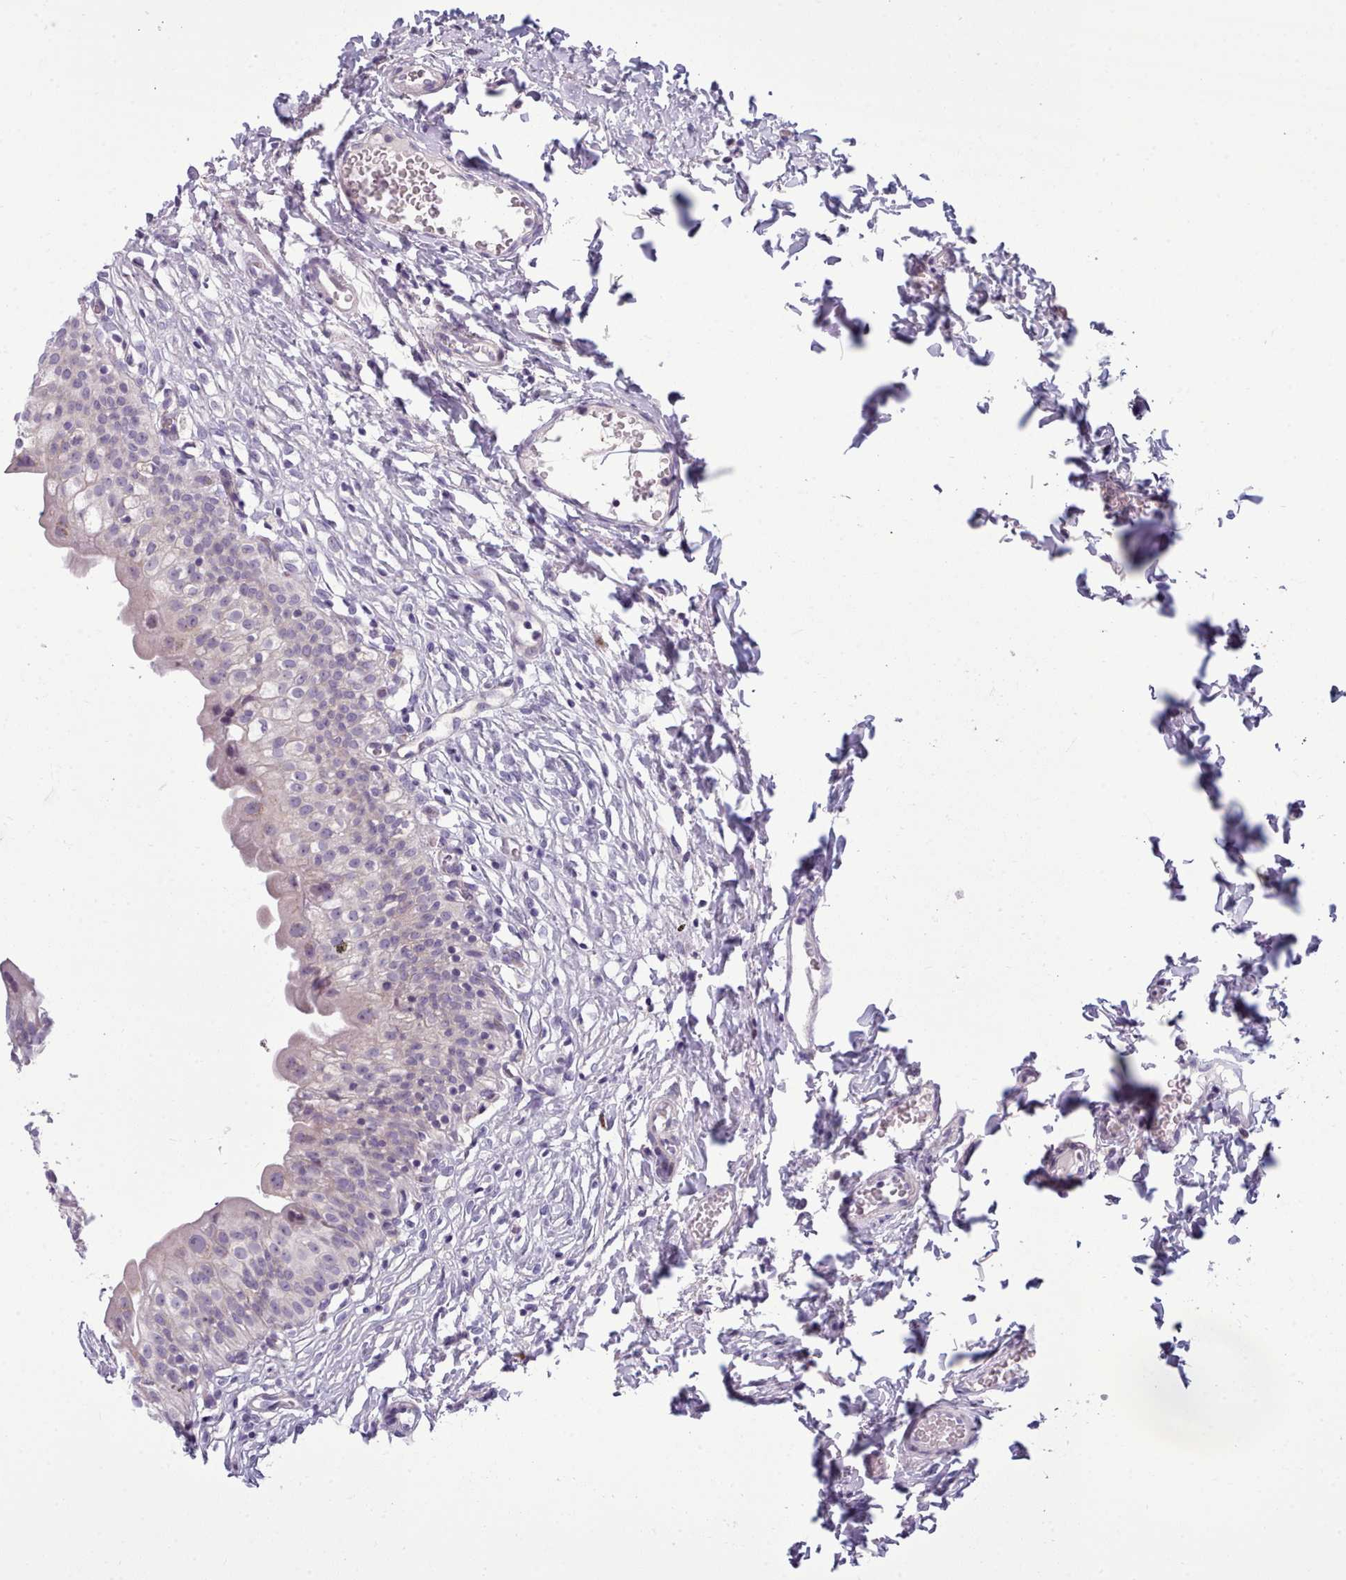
{"staining": {"intensity": "weak", "quantity": "<25%", "location": "cytoplasmic/membranous"}, "tissue": "urinary bladder", "cell_type": "Urothelial cells", "image_type": "normal", "snomed": [{"axis": "morphology", "description": "Normal tissue, NOS"}, {"axis": "topography", "description": "Urinary bladder"}], "caption": "Urothelial cells are negative for brown protein staining in normal urinary bladder. (Stains: DAB (3,3'-diaminobenzidine) immunohistochemistry with hematoxylin counter stain, Microscopy: brightfield microscopy at high magnification).", "gene": "MYRFL", "patient": {"sex": "male", "age": 55}}